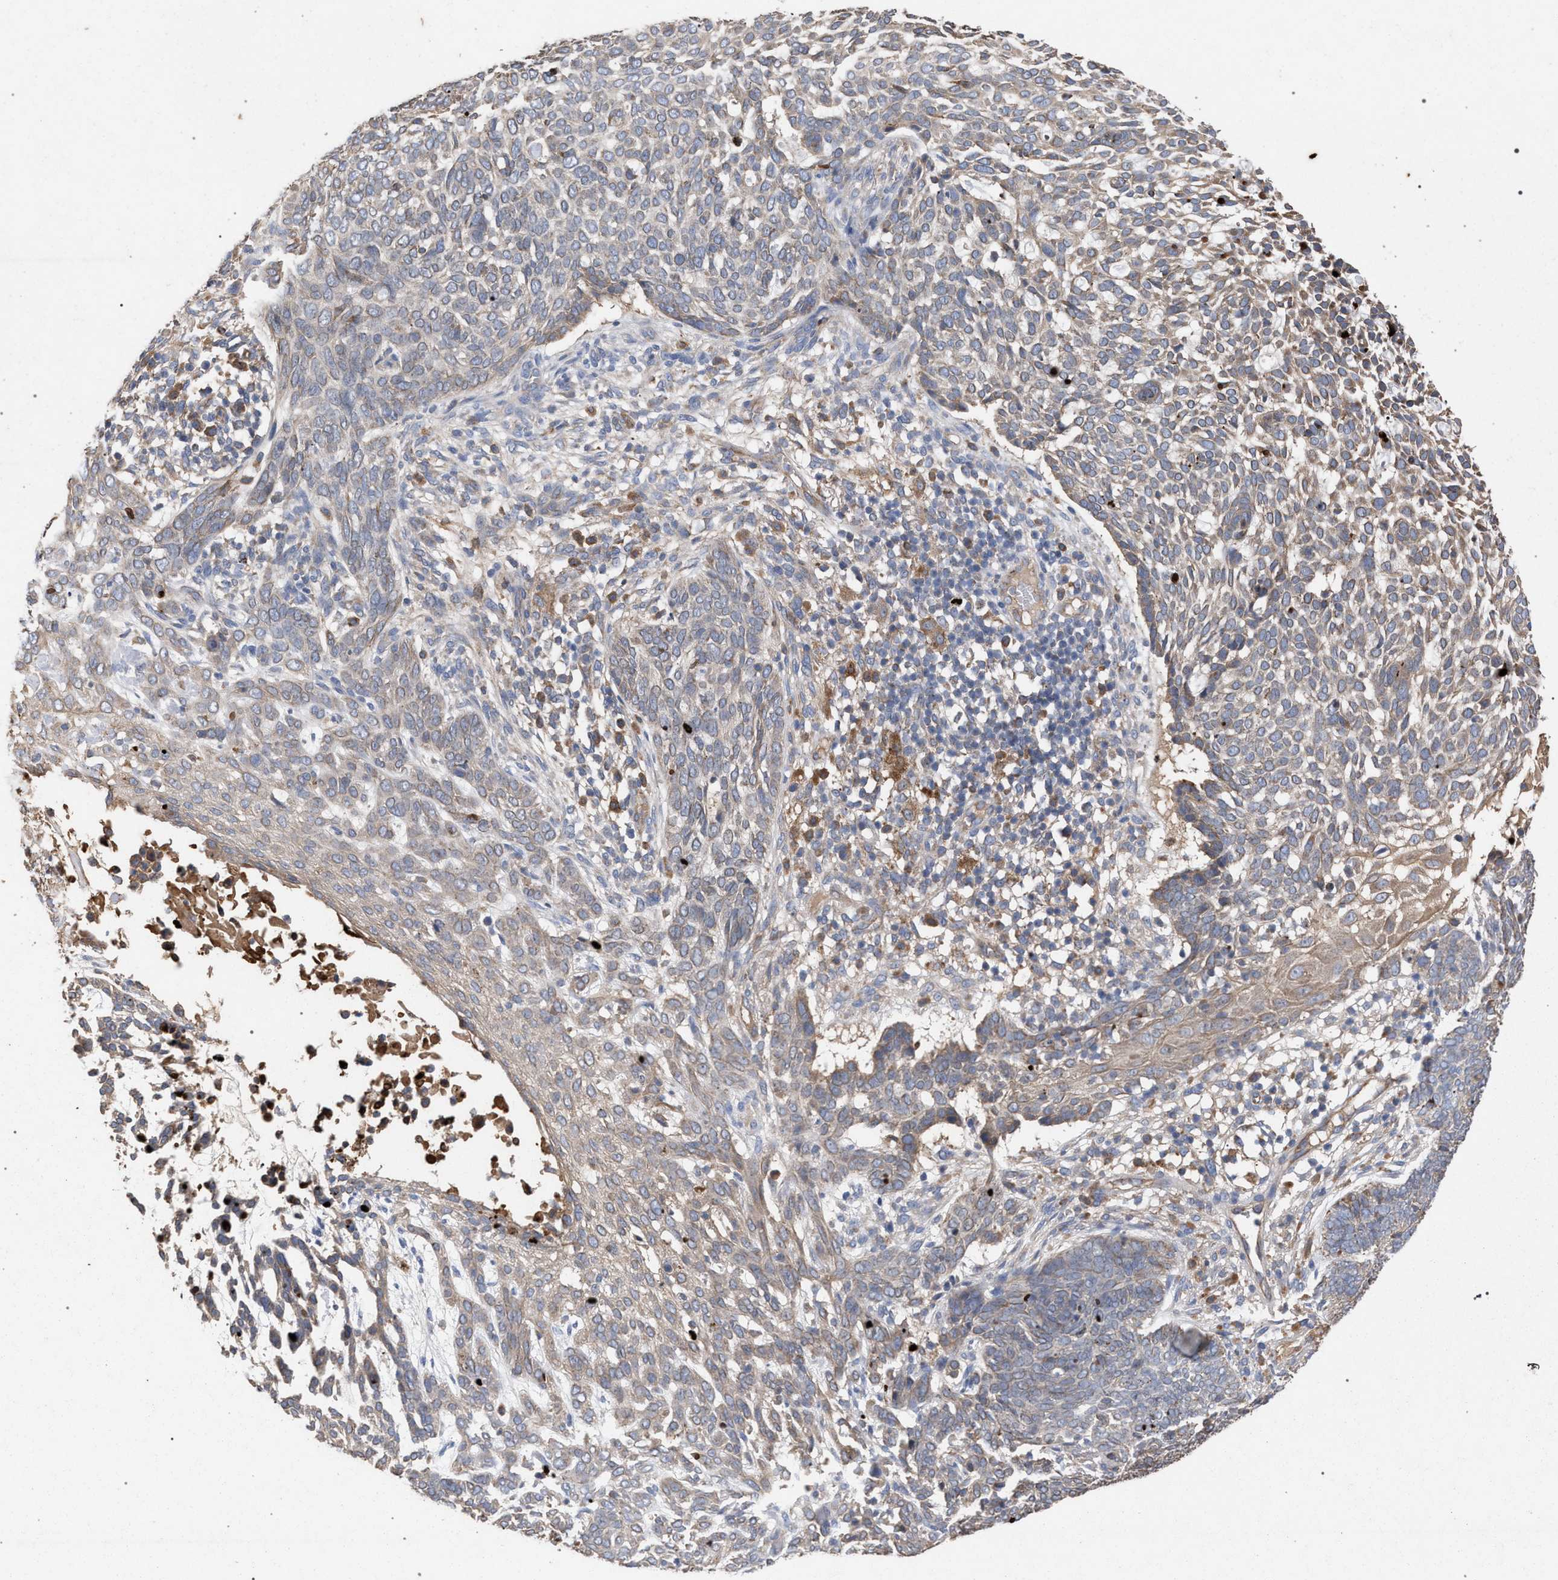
{"staining": {"intensity": "weak", "quantity": "25%-75%", "location": "cytoplasmic/membranous"}, "tissue": "skin cancer", "cell_type": "Tumor cells", "image_type": "cancer", "snomed": [{"axis": "morphology", "description": "Basal cell carcinoma"}, {"axis": "topography", "description": "Skin"}], "caption": "Brown immunohistochemical staining in skin cancer displays weak cytoplasmic/membranous expression in approximately 25%-75% of tumor cells.", "gene": "BCL2L12", "patient": {"sex": "female", "age": 64}}